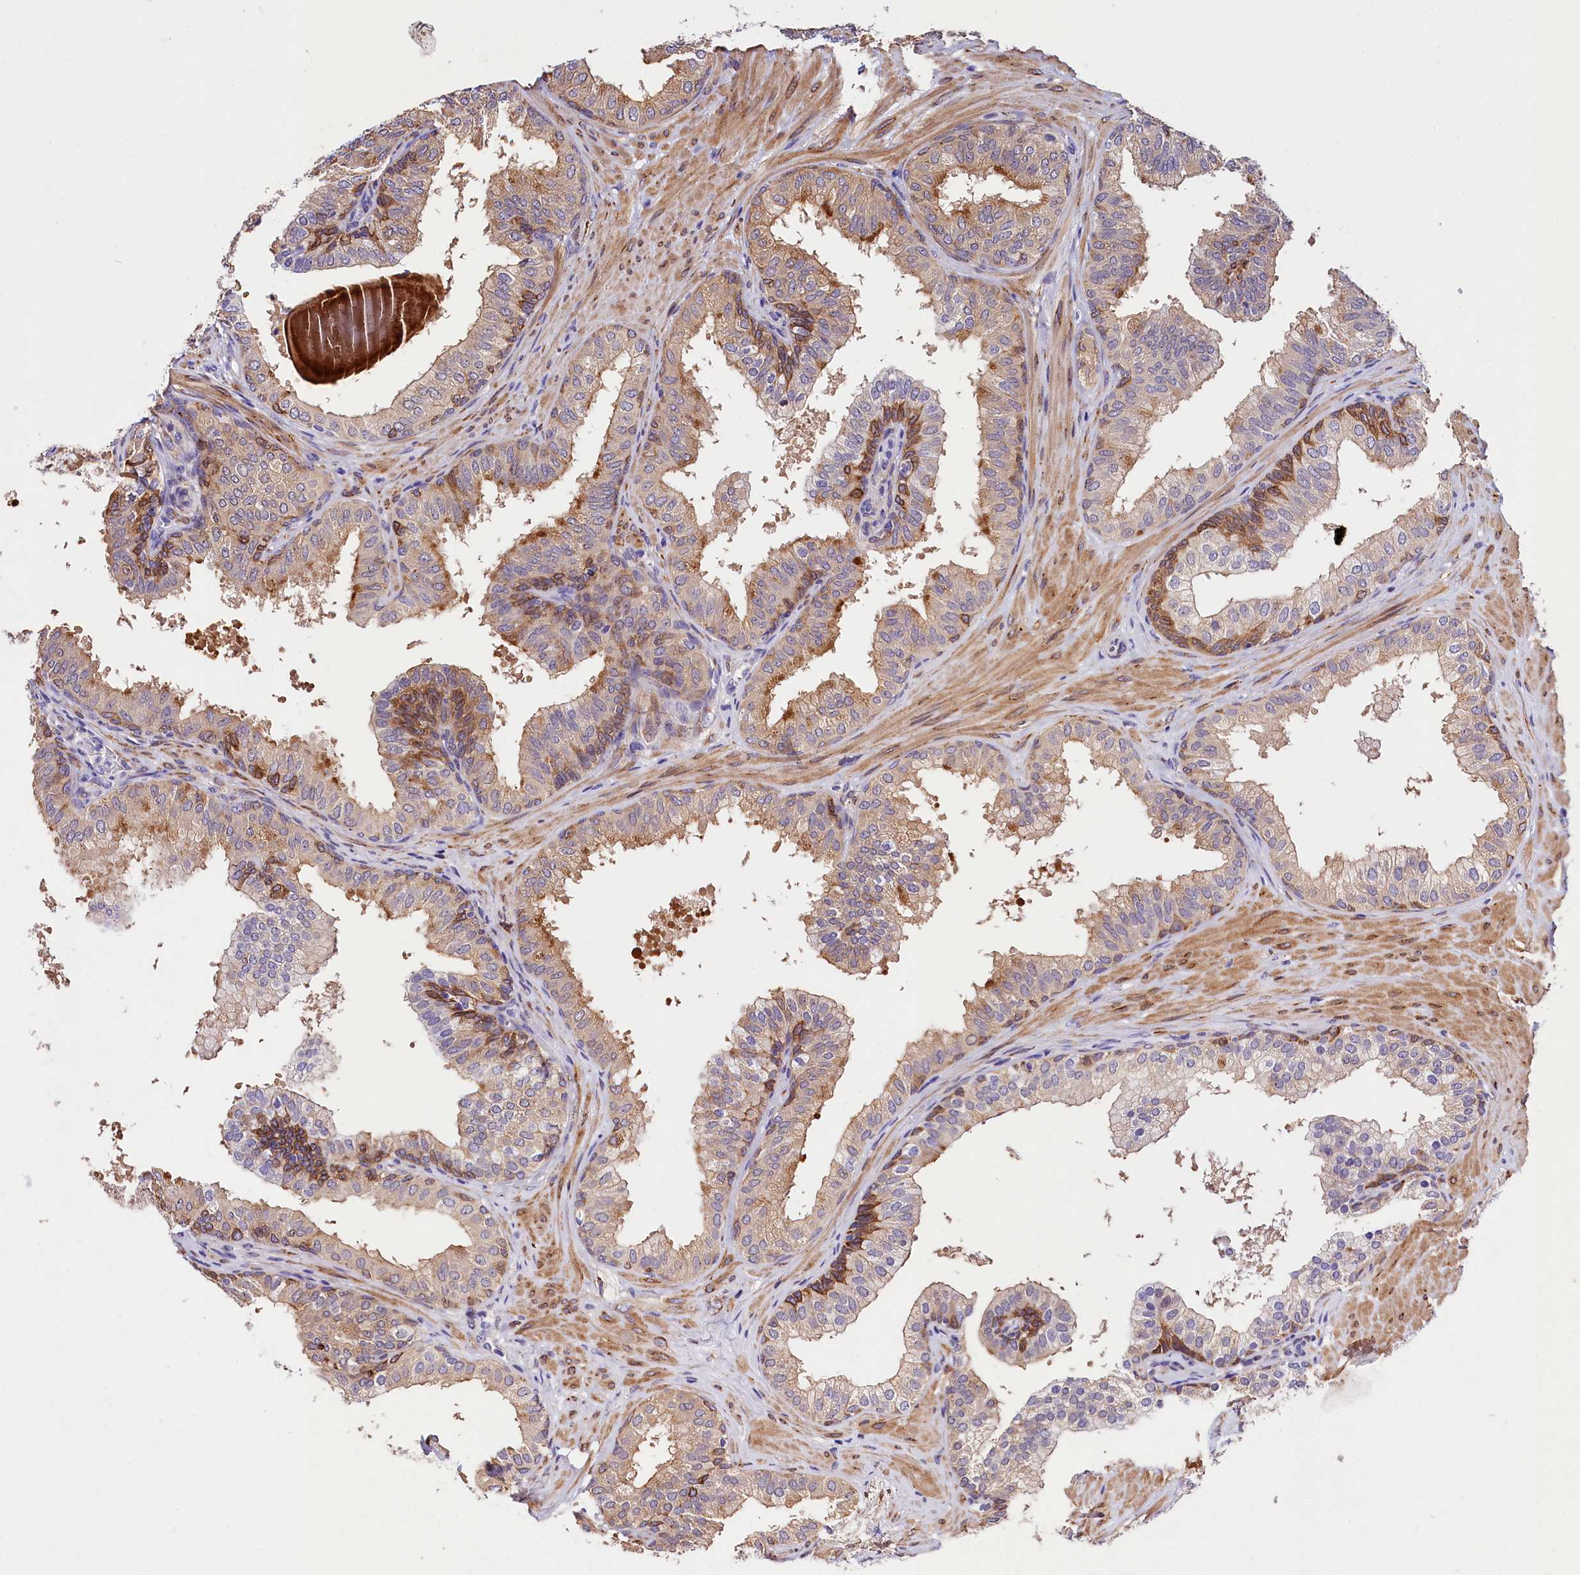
{"staining": {"intensity": "moderate", "quantity": "<25%", "location": "cytoplasmic/membranous"}, "tissue": "prostate", "cell_type": "Glandular cells", "image_type": "normal", "snomed": [{"axis": "morphology", "description": "Normal tissue, NOS"}, {"axis": "topography", "description": "Prostate"}], "caption": "Immunohistochemical staining of unremarkable prostate shows moderate cytoplasmic/membranous protein expression in approximately <25% of glandular cells. Using DAB (brown) and hematoxylin (blue) stains, captured at high magnification using brightfield microscopy.", "gene": "ITGA1", "patient": {"sex": "male", "age": 60}}